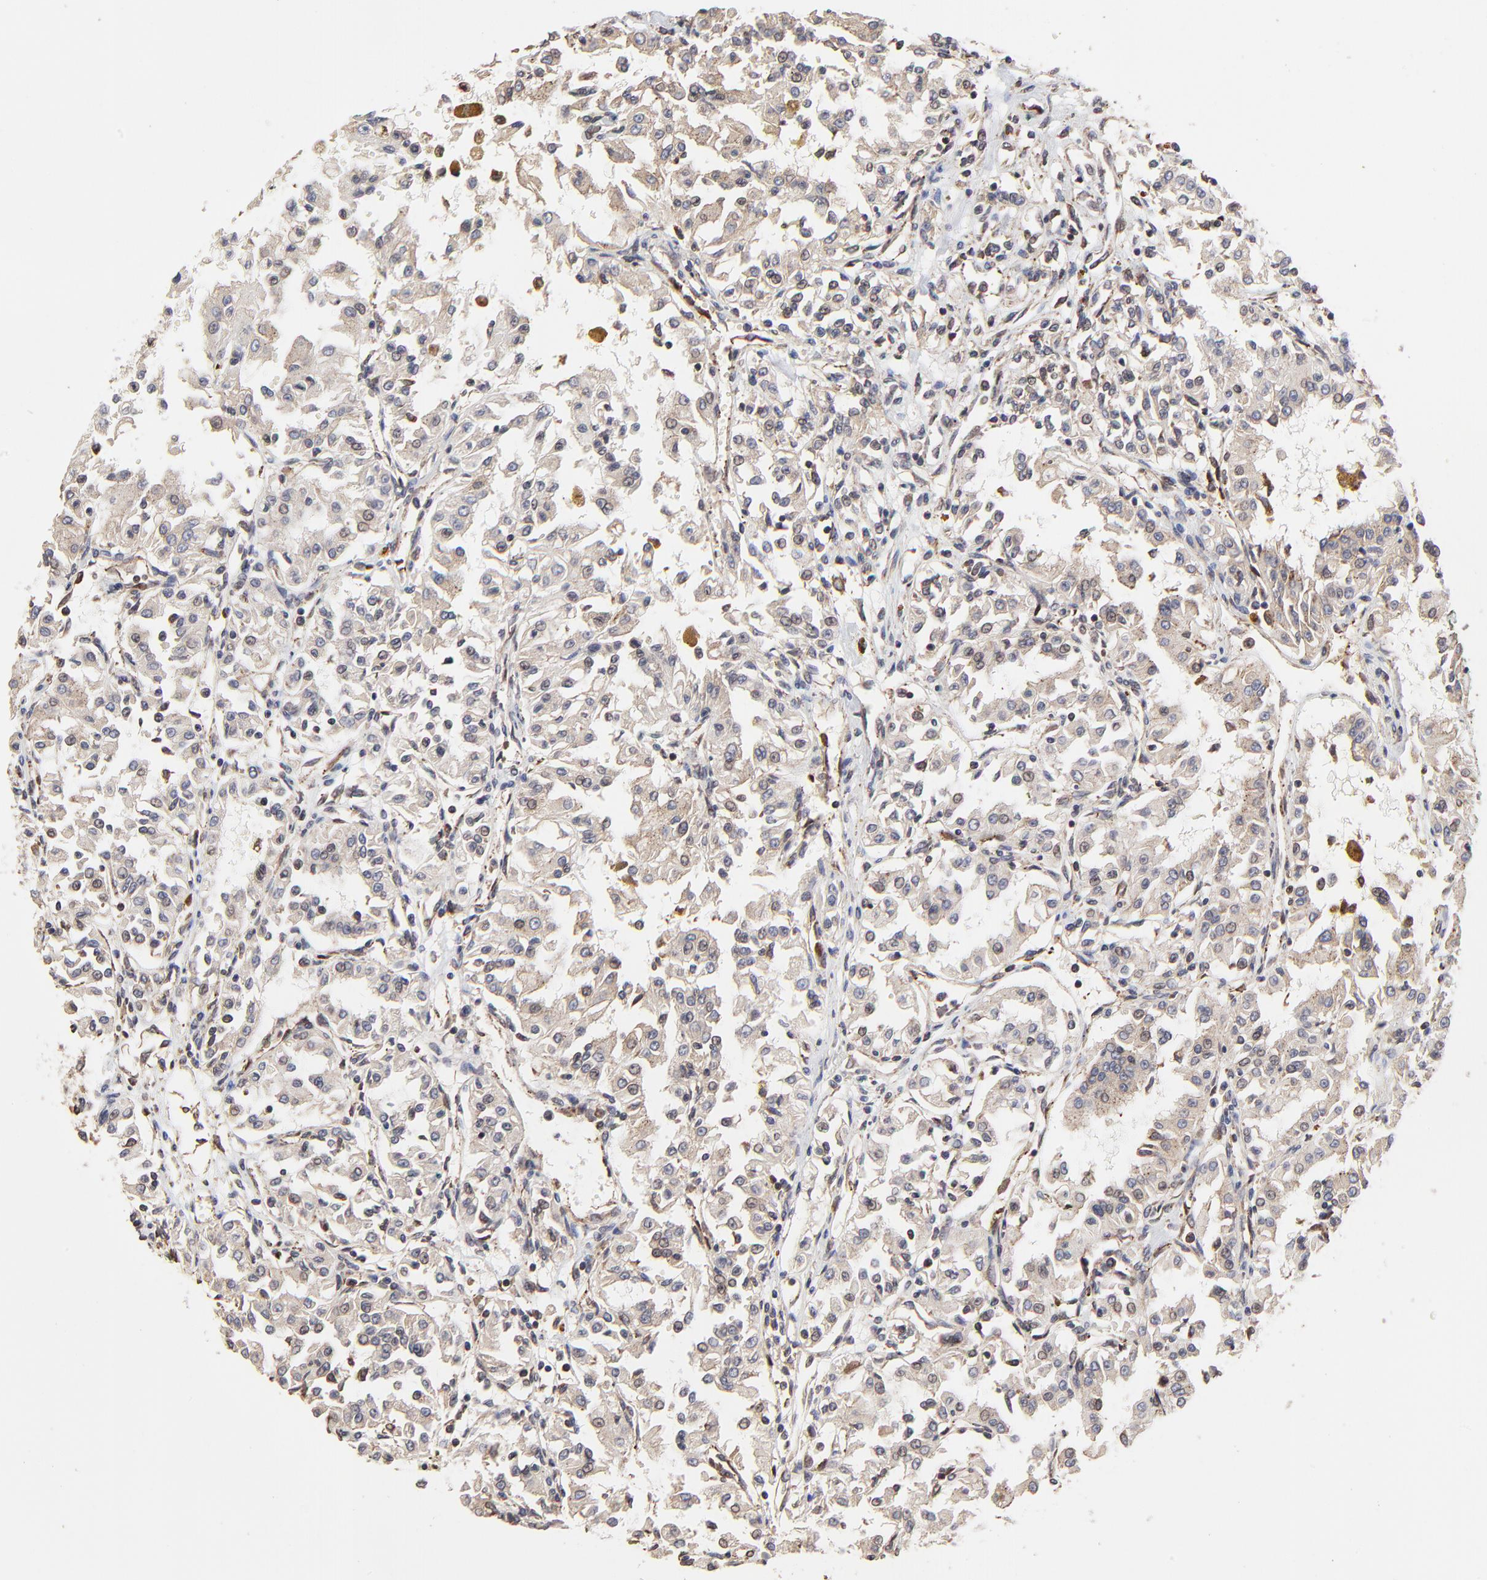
{"staining": {"intensity": "weak", "quantity": "<25%", "location": "cytoplasmic/membranous"}, "tissue": "renal cancer", "cell_type": "Tumor cells", "image_type": "cancer", "snomed": [{"axis": "morphology", "description": "Adenocarcinoma, NOS"}, {"axis": "topography", "description": "Kidney"}], "caption": "Immunohistochemistry of renal cancer displays no positivity in tumor cells.", "gene": "ELP2", "patient": {"sex": "male", "age": 78}}